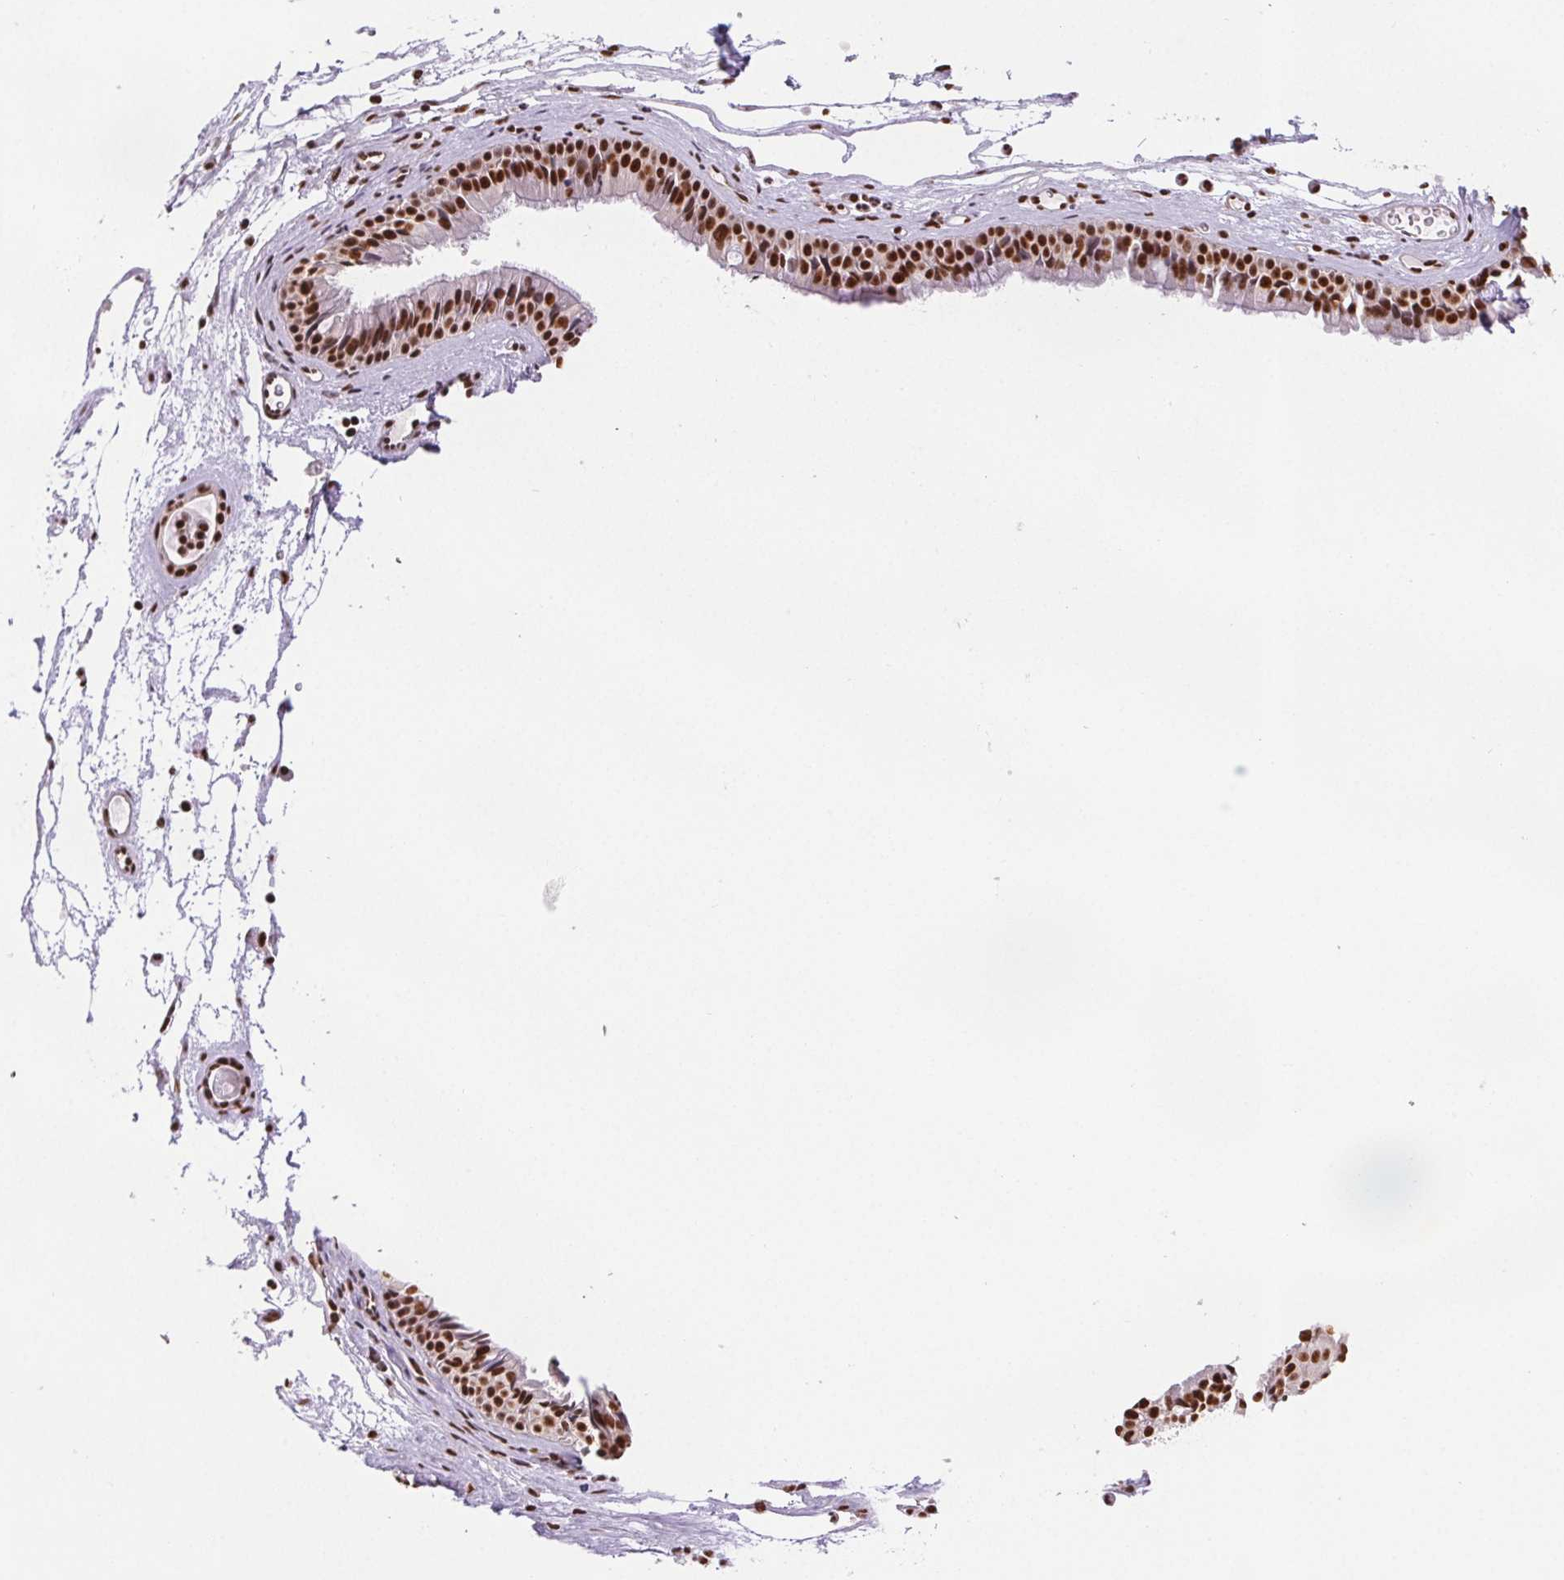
{"staining": {"intensity": "strong", "quantity": ">75%", "location": "nuclear"}, "tissue": "nasopharynx", "cell_type": "Respiratory epithelial cells", "image_type": "normal", "snomed": [{"axis": "morphology", "description": "Normal tissue, NOS"}, {"axis": "topography", "description": "Nasopharynx"}], "caption": "Nasopharynx stained for a protein shows strong nuclear positivity in respiratory epithelial cells. (DAB = brown stain, brightfield microscopy at high magnification).", "gene": "IK", "patient": {"sex": "female", "age": 52}}